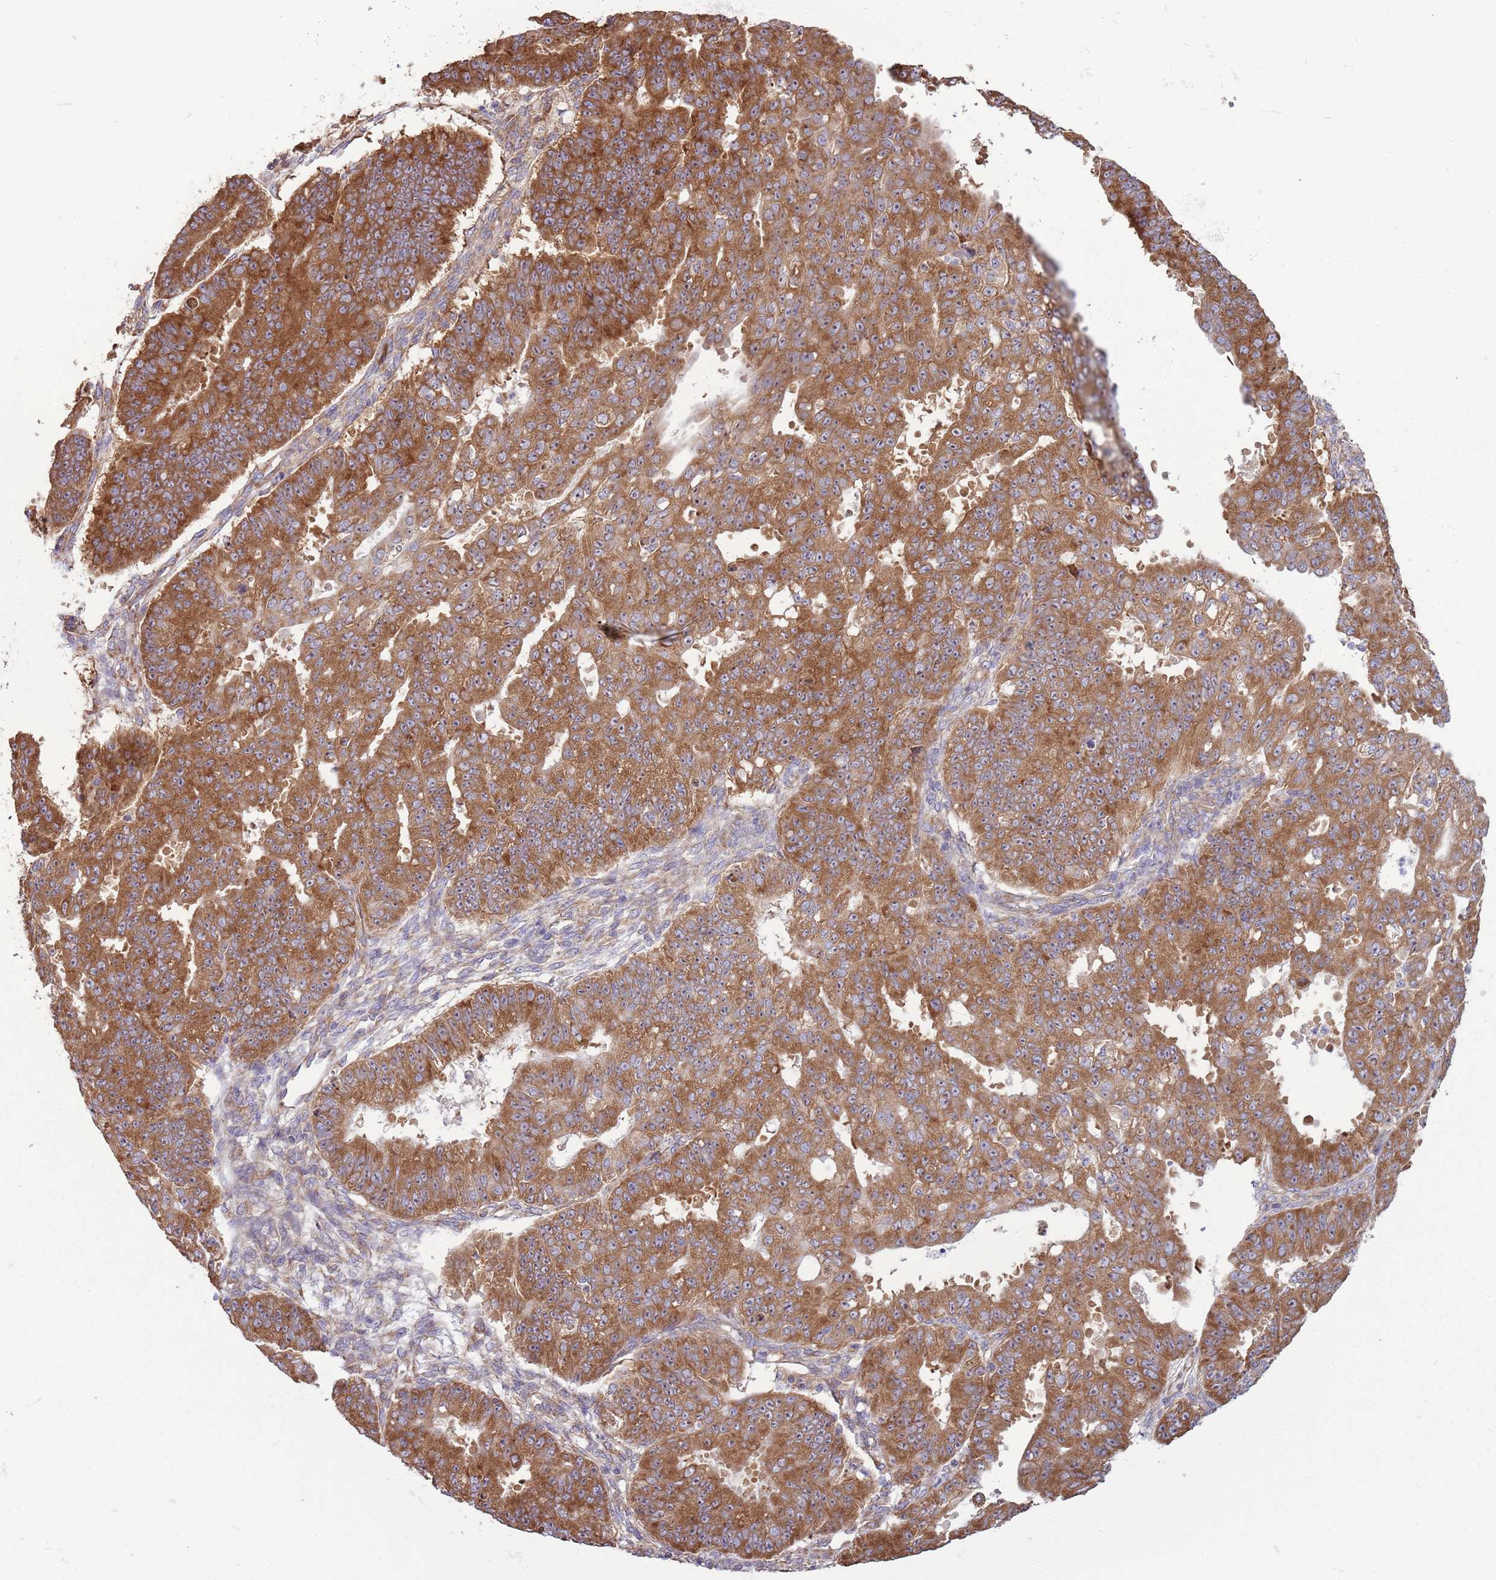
{"staining": {"intensity": "strong", "quantity": ">75%", "location": "cytoplasmic/membranous"}, "tissue": "ovarian cancer", "cell_type": "Tumor cells", "image_type": "cancer", "snomed": [{"axis": "morphology", "description": "Carcinoma, endometroid"}, {"axis": "topography", "description": "Appendix"}, {"axis": "topography", "description": "Ovary"}], "caption": "There is high levels of strong cytoplasmic/membranous positivity in tumor cells of ovarian endometroid carcinoma, as demonstrated by immunohistochemical staining (brown color).", "gene": "RPL17-C18orf32", "patient": {"sex": "female", "age": 42}}